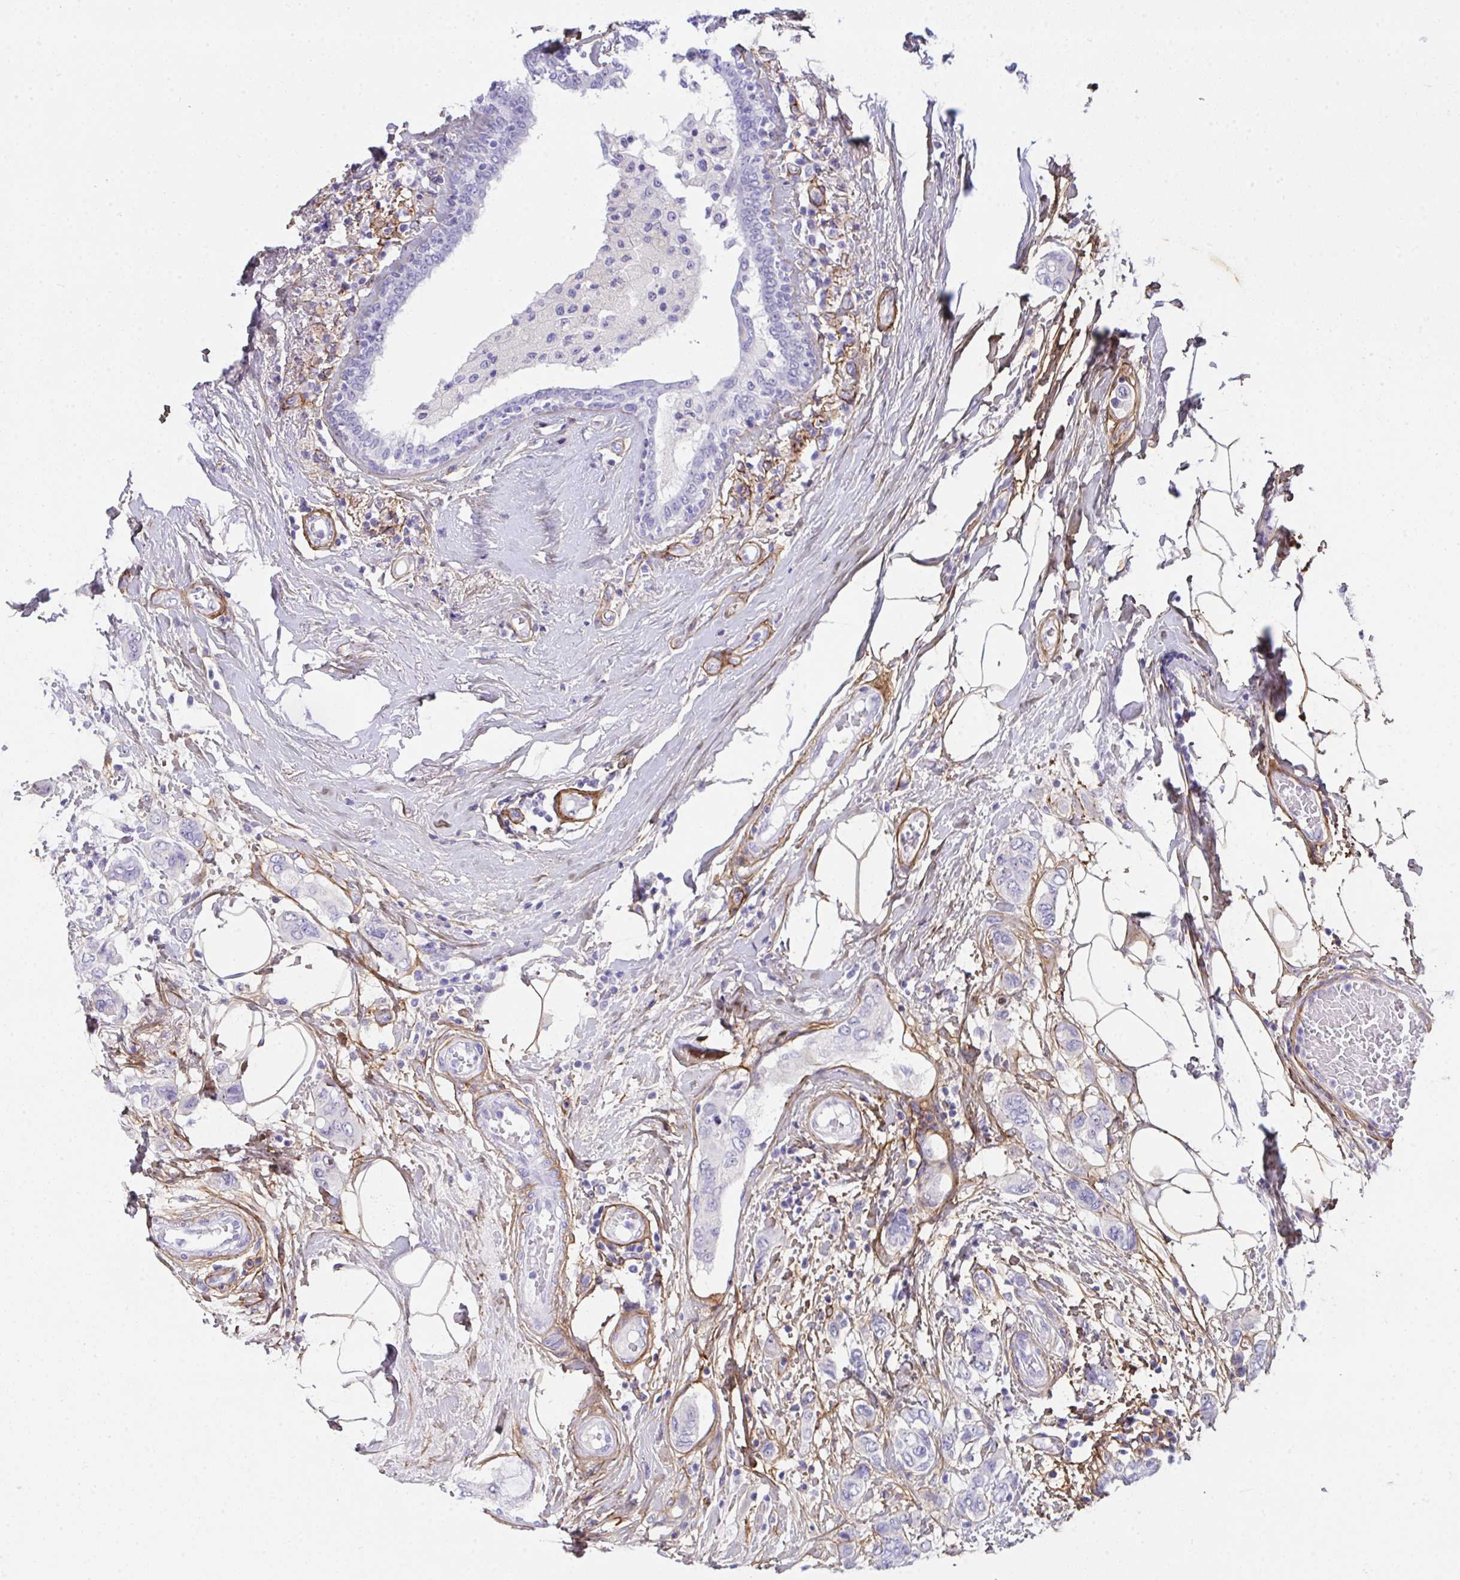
{"staining": {"intensity": "negative", "quantity": "none", "location": "none"}, "tissue": "breast cancer", "cell_type": "Tumor cells", "image_type": "cancer", "snomed": [{"axis": "morphology", "description": "Lobular carcinoma"}, {"axis": "topography", "description": "Breast"}], "caption": "An image of breast cancer (lobular carcinoma) stained for a protein displays no brown staining in tumor cells.", "gene": "LHFPL6", "patient": {"sex": "female", "age": 51}}